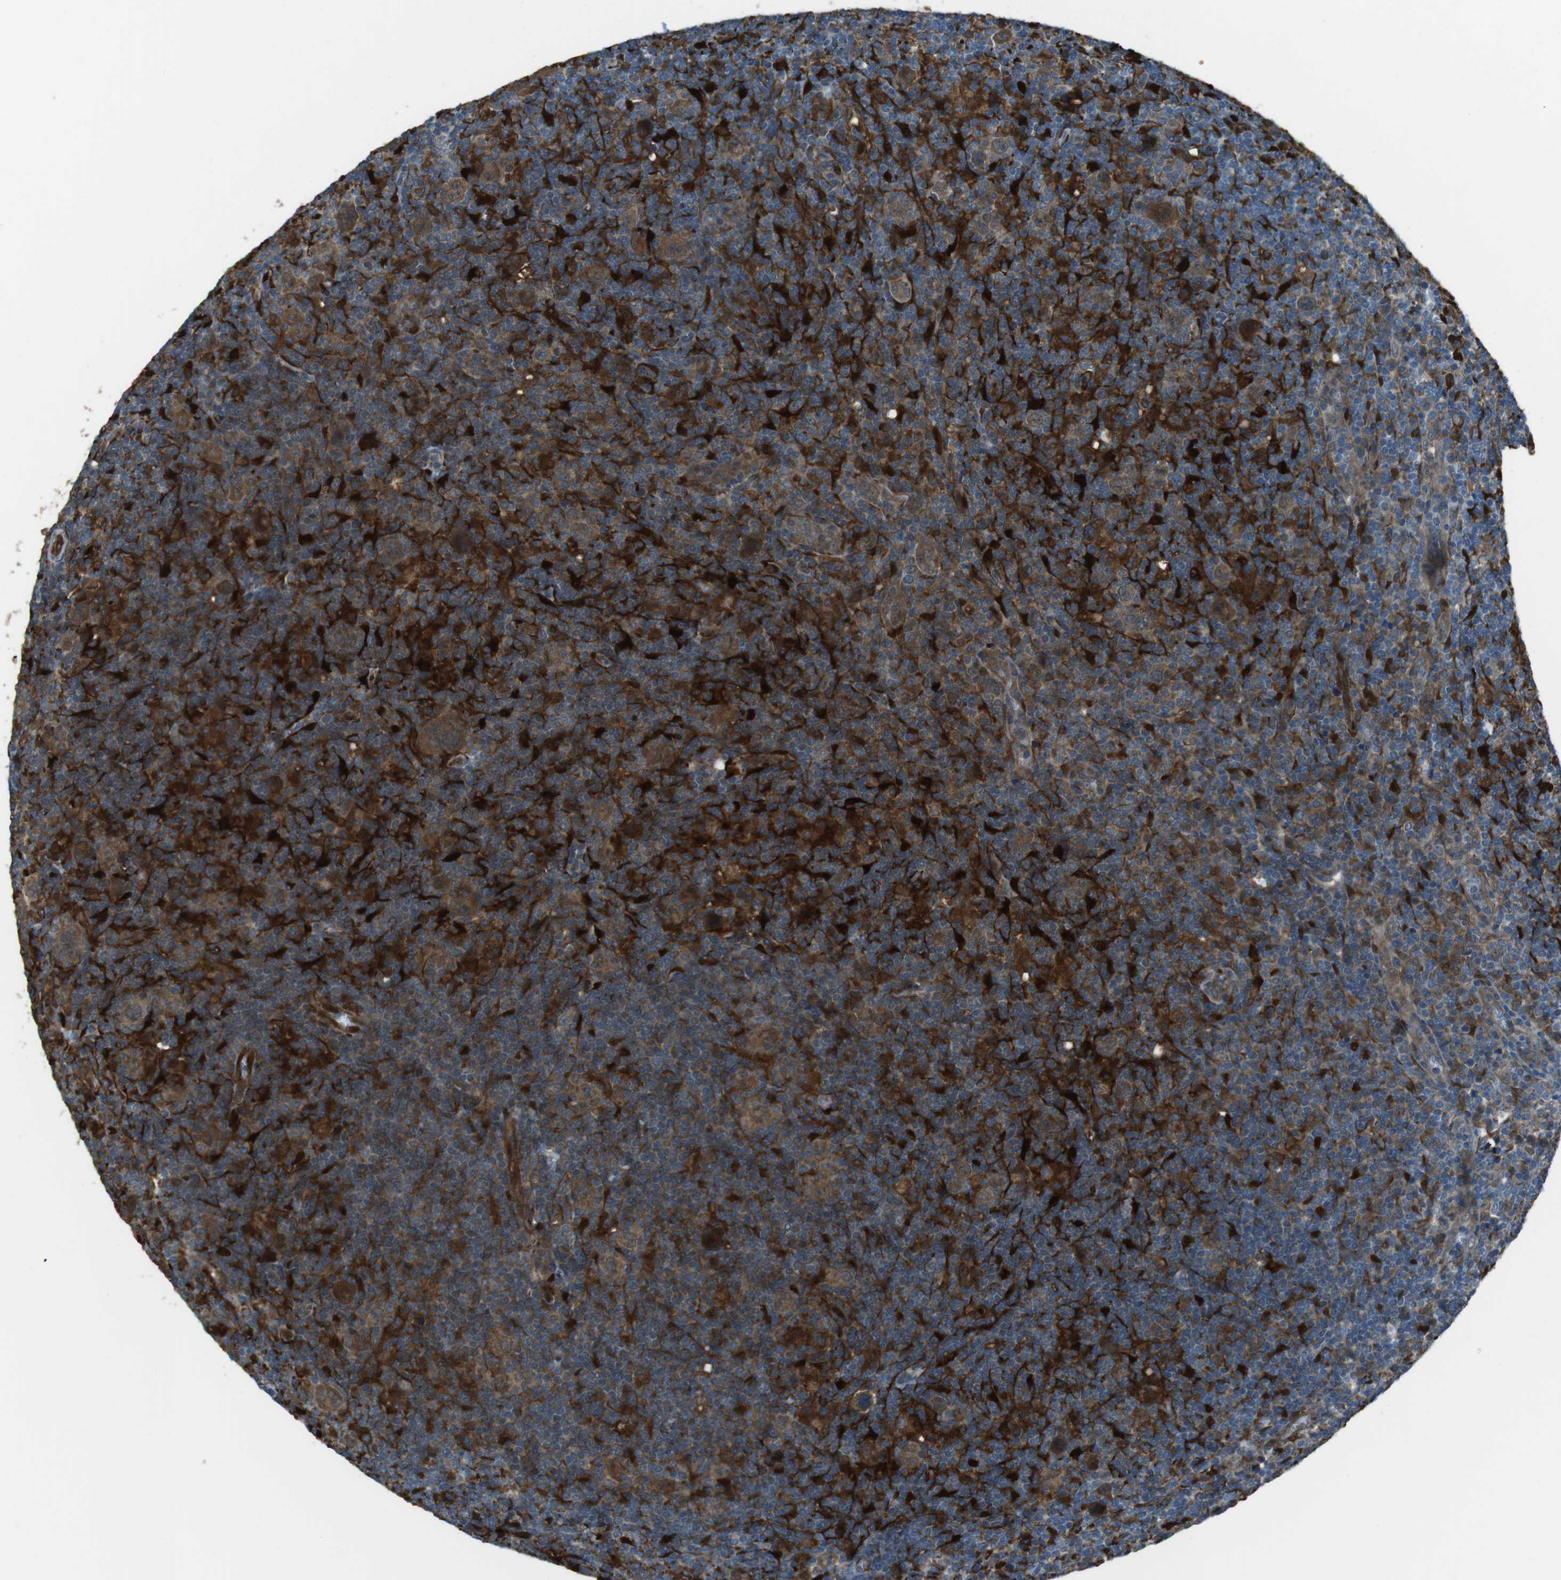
{"staining": {"intensity": "moderate", "quantity": ">75%", "location": "cytoplasmic/membranous"}, "tissue": "lymphoma", "cell_type": "Tumor cells", "image_type": "cancer", "snomed": [{"axis": "morphology", "description": "Hodgkin's disease, NOS"}, {"axis": "topography", "description": "Lymph node"}], "caption": "High-magnification brightfield microscopy of Hodgkin's disease stained with DAB (brown) and counterstained with hematoxylin (blue). tumor cells exhibit moderate cytoplasmic/membranous expression is seen in about>75% of cells. (DAB (3,3'-diaminobenzidine) IHC, brown staining for protein, blue staining for nuclei).", "gene": "MFAP3", "patient": {"sex": "female", "age": 57}}